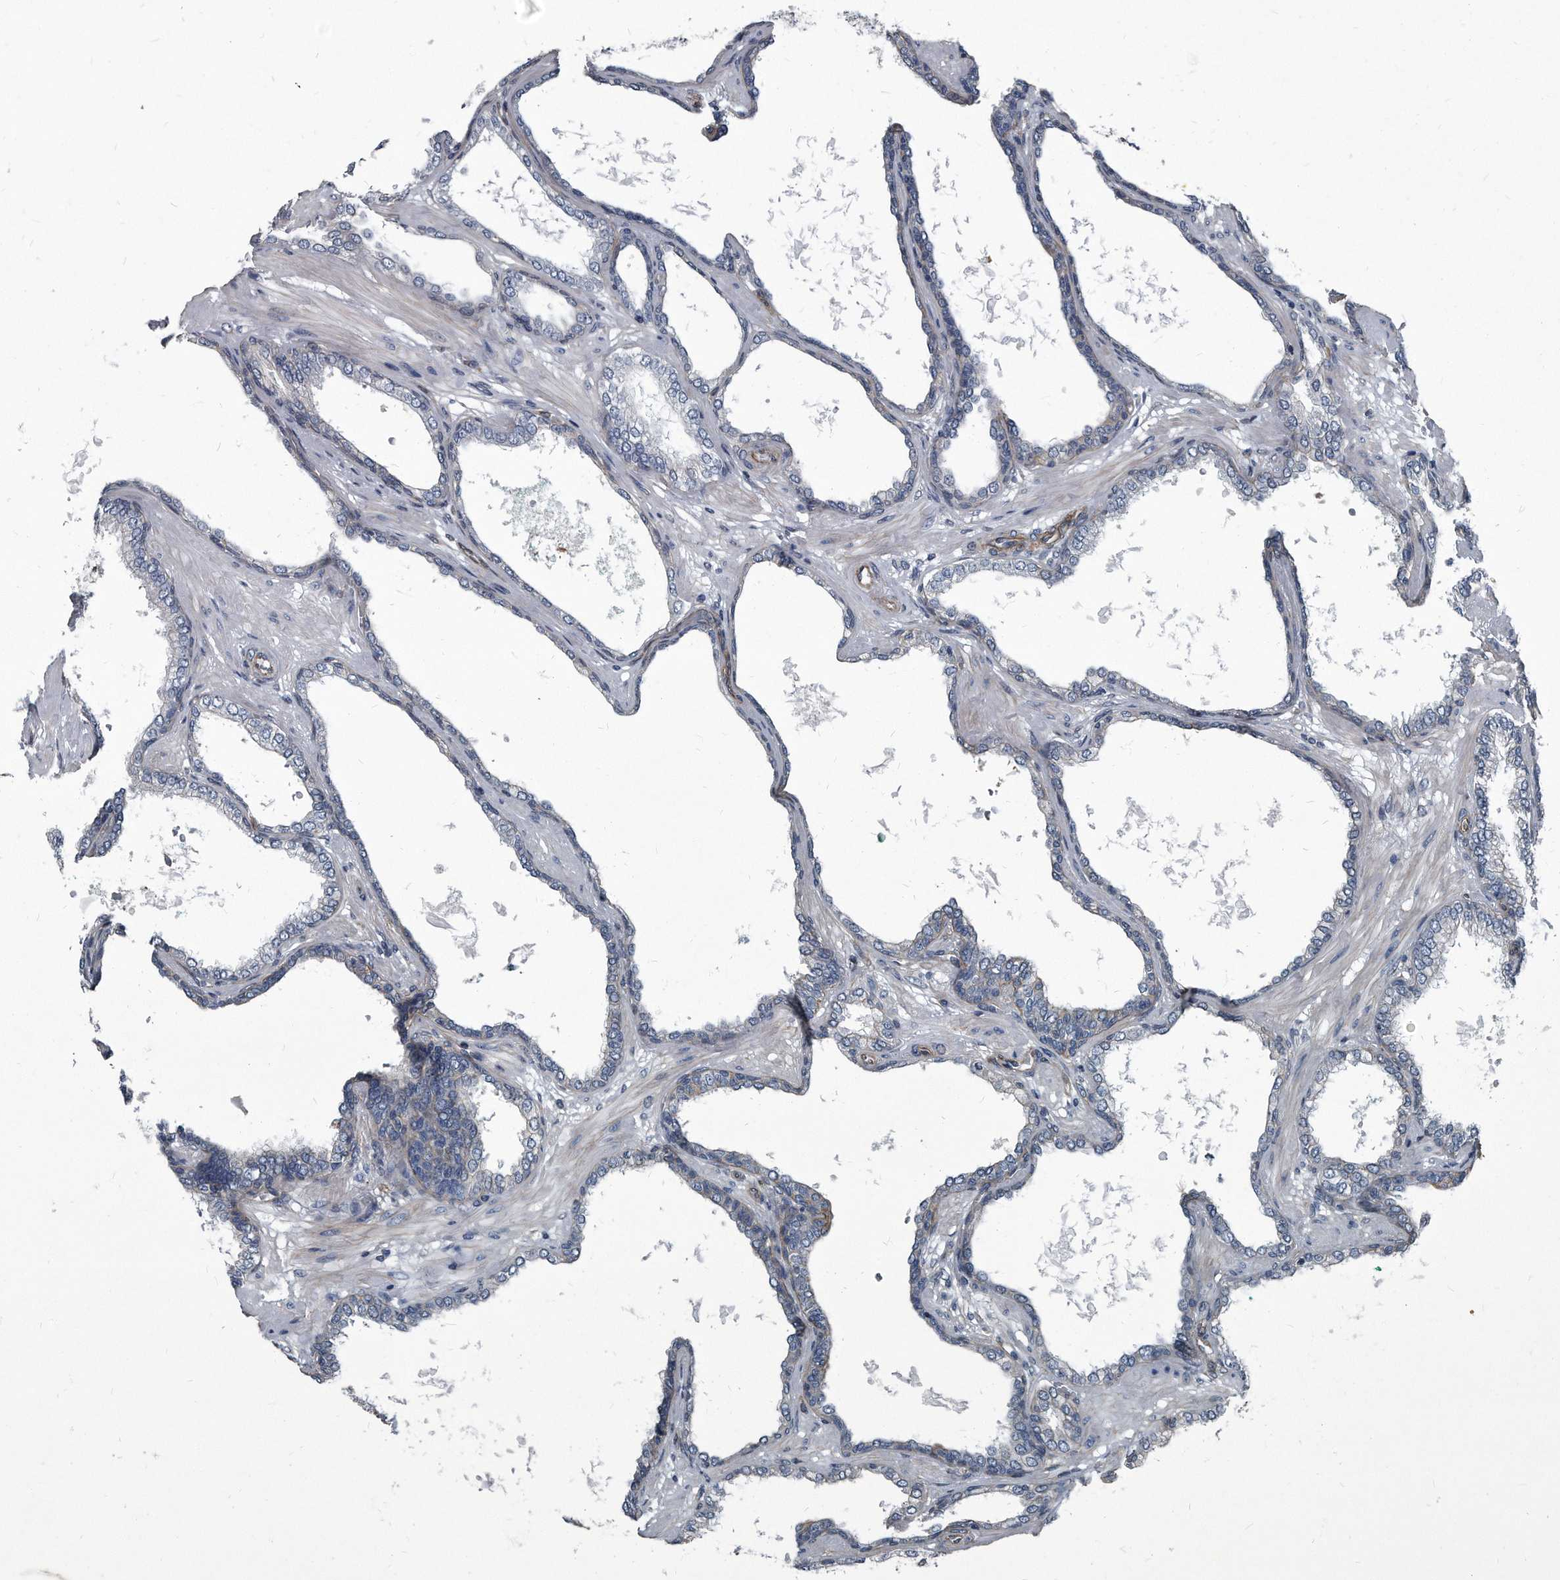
{"staining": {"intensity": "negative", "quantity": "none", "location": "none"}, "tissue": "prostate cancer", "cell_type": "Tumor cells", "image_type": "cancer", "snomed": [{"axis": "morphology", "description": "Adenocarcinoma, Low grade"}, {"axis": "topography", "description": "Prostate"}], "caption": "IHC of prostate cancer demonstrates no staining in tumor cells.", "gene": "PLEC", "patient": {"sex": "male", "age": 60}}